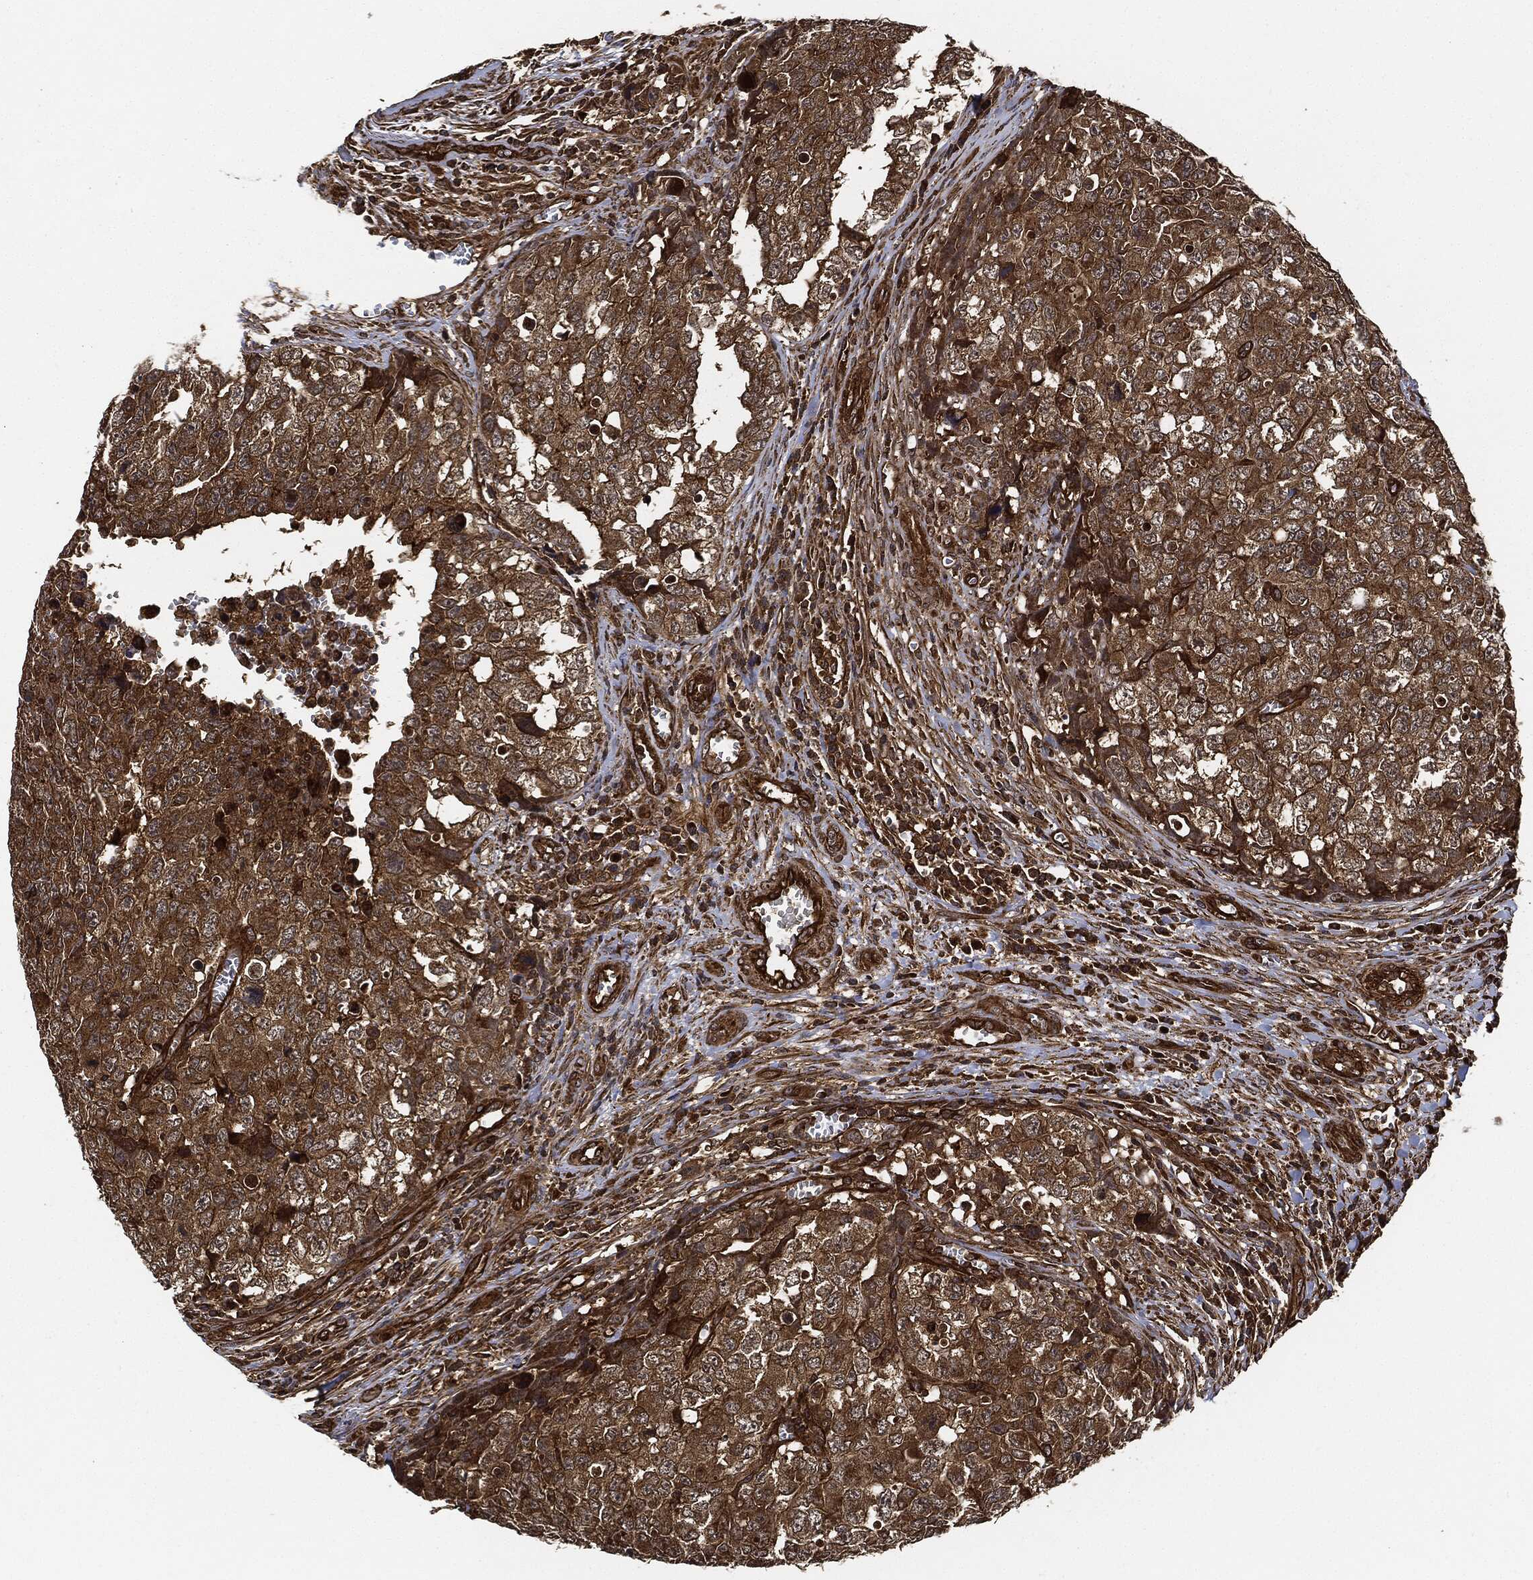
{"staining": {"intensity": "strong", "quantity": ">75%", "location": "cytoplasmic/membranous"}, "tissue": "testis cancer", "cell_type": "Tumor cells", "image_type": "cancer", "snomed": [{"axis": "morphology", "description": "Carcinoma, Embryonal, NOS"}, {"axis": "topography", "description": "Testis"}], "caption": "Immunohistochemistry (IHC) image of neoplastic tissue: human embryonal carcinoma (testis) stained using immunohistochemistry shows high levels of strong protein expression localized specifically in the cytoplasmic/membranous of tumor cells, appearing as a cytoplasmic/membranous brown color.", "gene": "CEP290", "patient": {"sex": "male", "age": 23}}